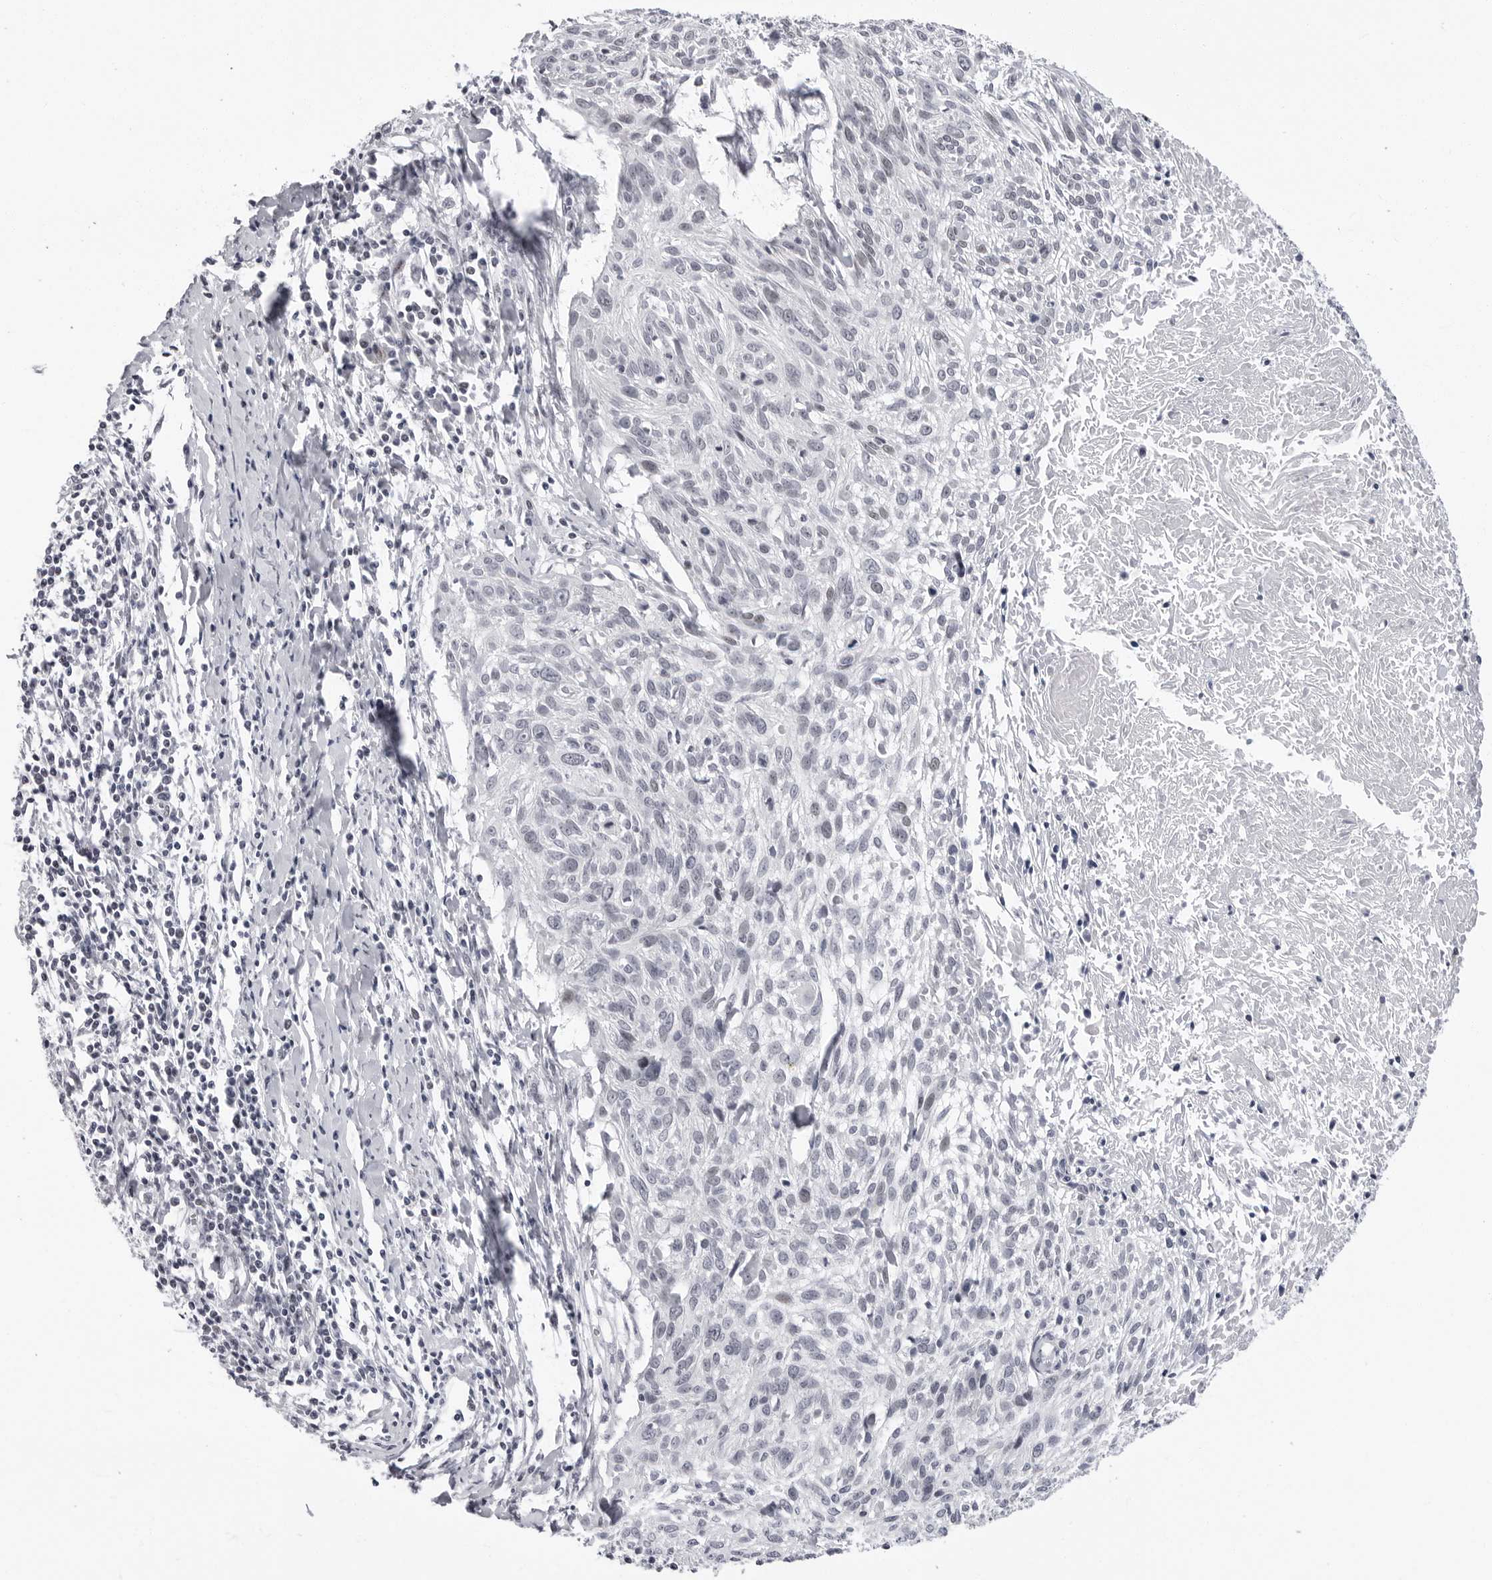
{"staining": {"intensity": "negative", "quantity": "none", "location": "none"}, "tissue": "cervical cancer", "cell_type": "Tumor cells", "image_type": "cancer", "snomed": [{"axis": "morphology", "description": "Squamous cell carcinoma, NOS"}, {"axis": "topography", "description": "Cervix"}], "caption": "Human cervical cancer stained for a protein using IHC exhibits no expression in tumor cells.", "gene": "VEZF1", "patient": {"sex": "female", "age": 51}}